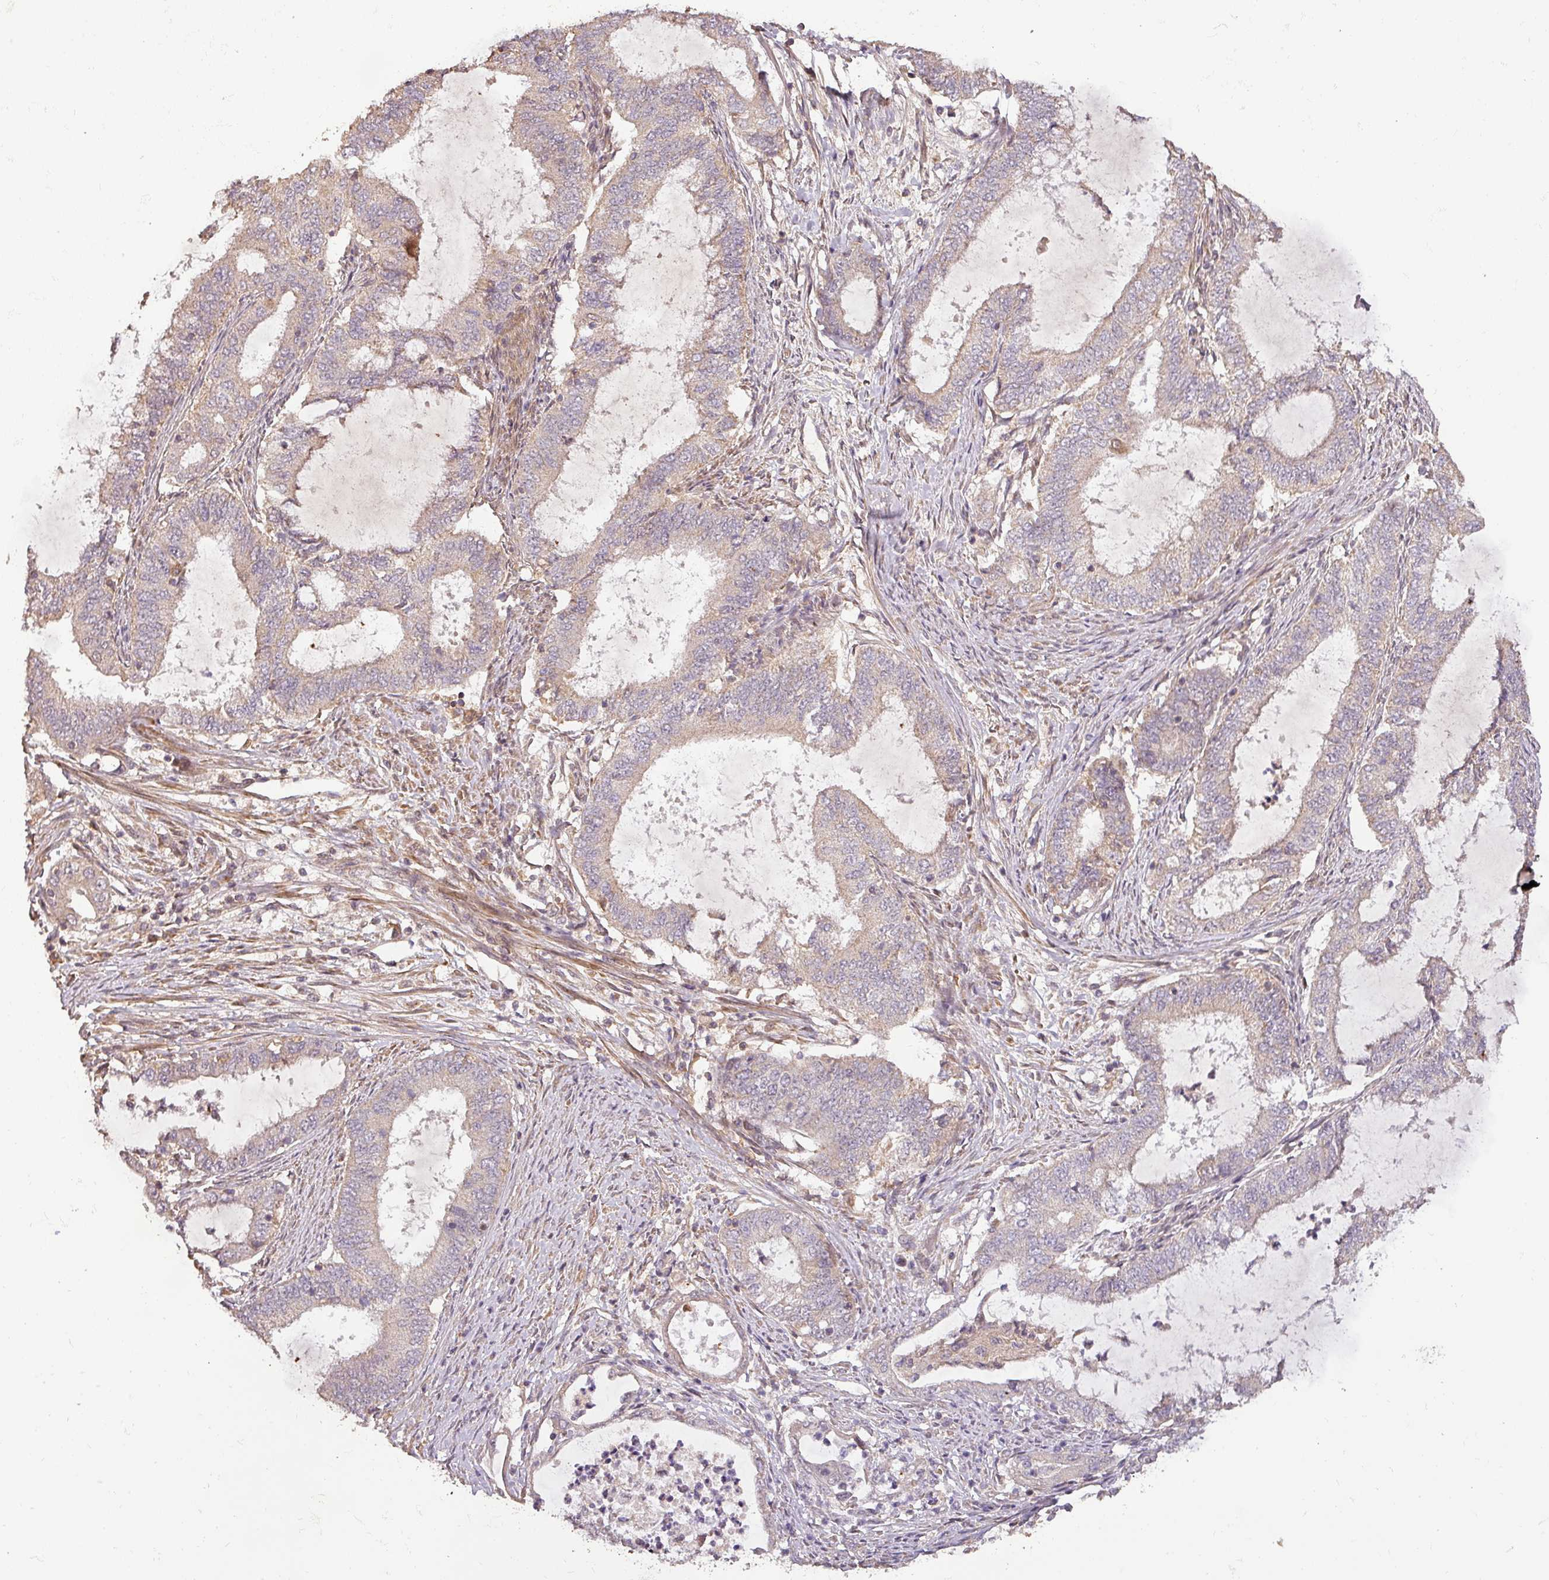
{"staining": {"intensity": "negative", "quantity": "none", "location": "none"}, "tissue": "endometrial cancer", "cell_type": "Tumor cells", "image_type": "cancer", "snomed": [{"axis": "morphology", "description": "Adenocarcinoma, NOS"}, {"axis": "topography", "description": "Endometrium"}], "caption": "Endometrial adenocarcinoma was stained to show a protein in brown. There is no significant expression in tumor cells. (DAB (3,3'-diaminobenzidine) IHC visualized using brightfield microscopy, high magnification).", "gene": "BPIFB3", "patient": {"sex": "female", "age": 51}}